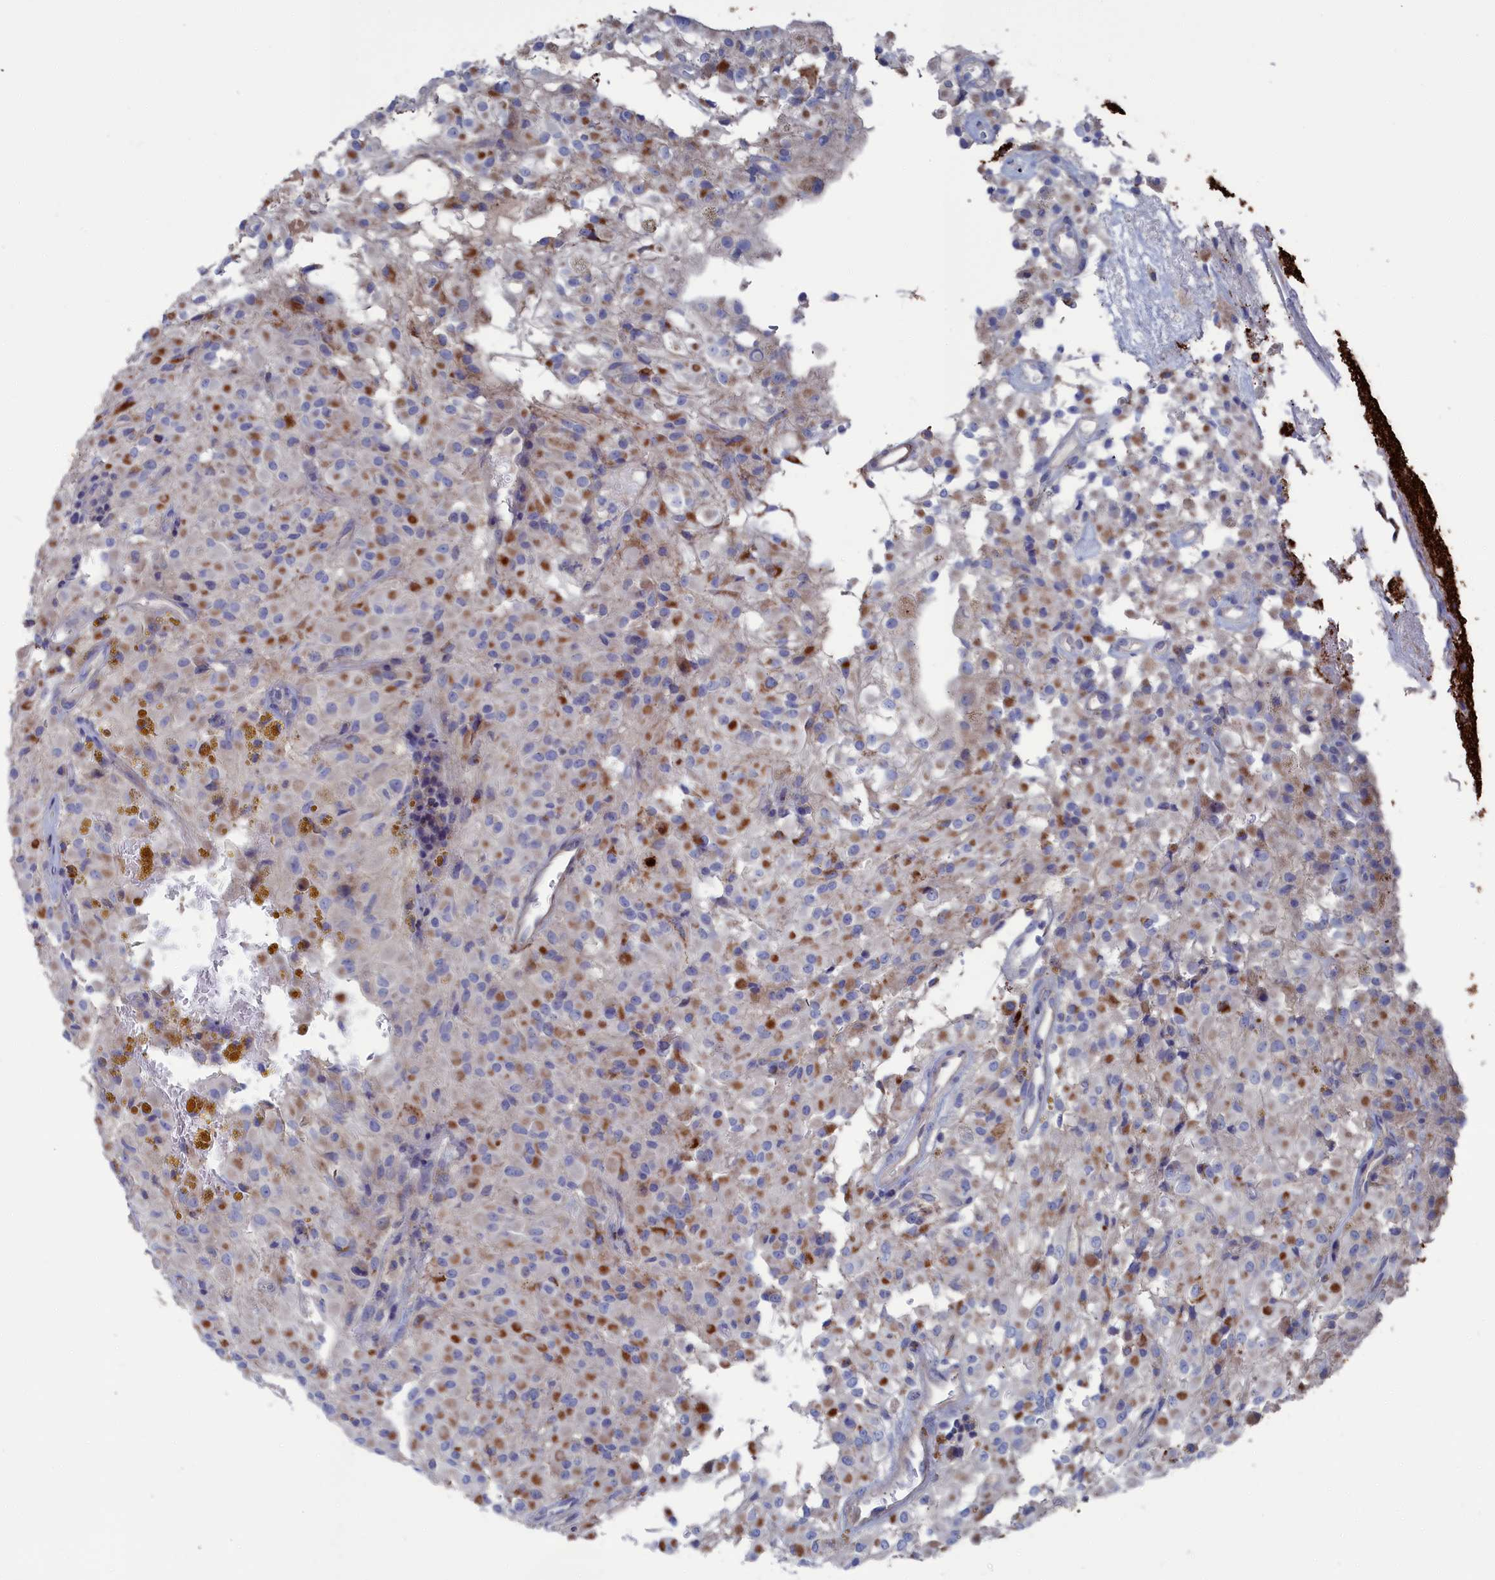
{"staining": {"intensity": "negative", "quantity": "none", "location": "none"}, "tissue": "glioma", "cell_type": "Tumor cells", "image_type": "cancer", "snomed": [{"axis": "morphology", "description": "Glioma, malignant, High grade"}, {"axis": "topography", "description": "Brain"}], "caption": "A histopathology image of glioma stained for a protein displays no brown staining in tumor cells.", "gene": "CEND1", "patient": {"sex": "female", "age": 59}}